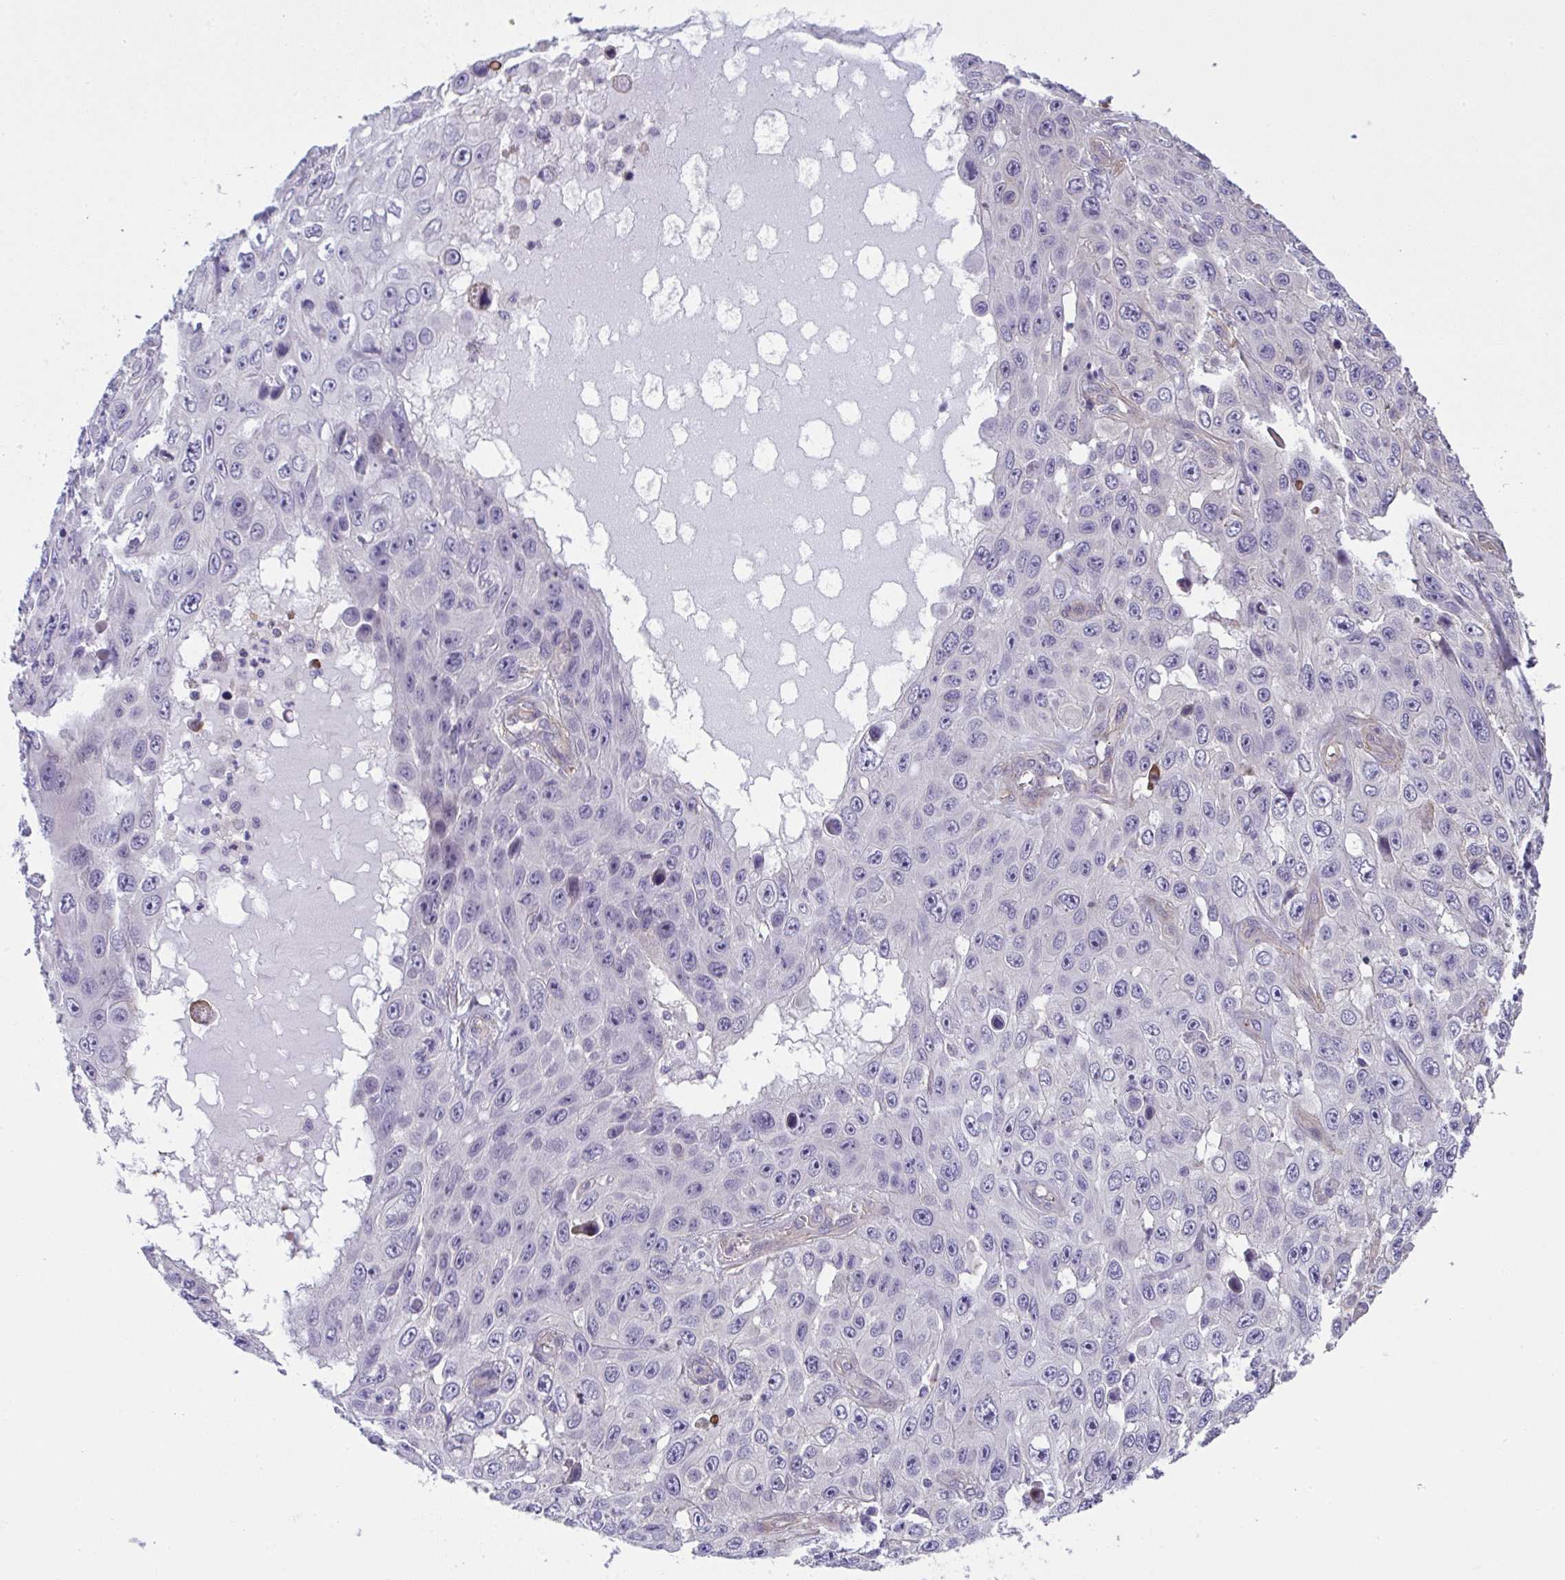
{"staining": {"intensity": "negative", "quantity": "none", "location": "none"}, "tissue": "skin cancer", "cell_type": "Tumor cells", "image_type": "cancer", "snomed": [{"axis": "morphology", "description": "Squamous cell carcinoma, NOS"}, {"axis": "topography", "description": "Skin"}], "caption": "Skin cancer (squamous cell carcinoma) stained for a protein using IHC demonstrates no expression tumor cells.", "gene": "MYL12A", "patient": {"sex": "male", "age": 82}}